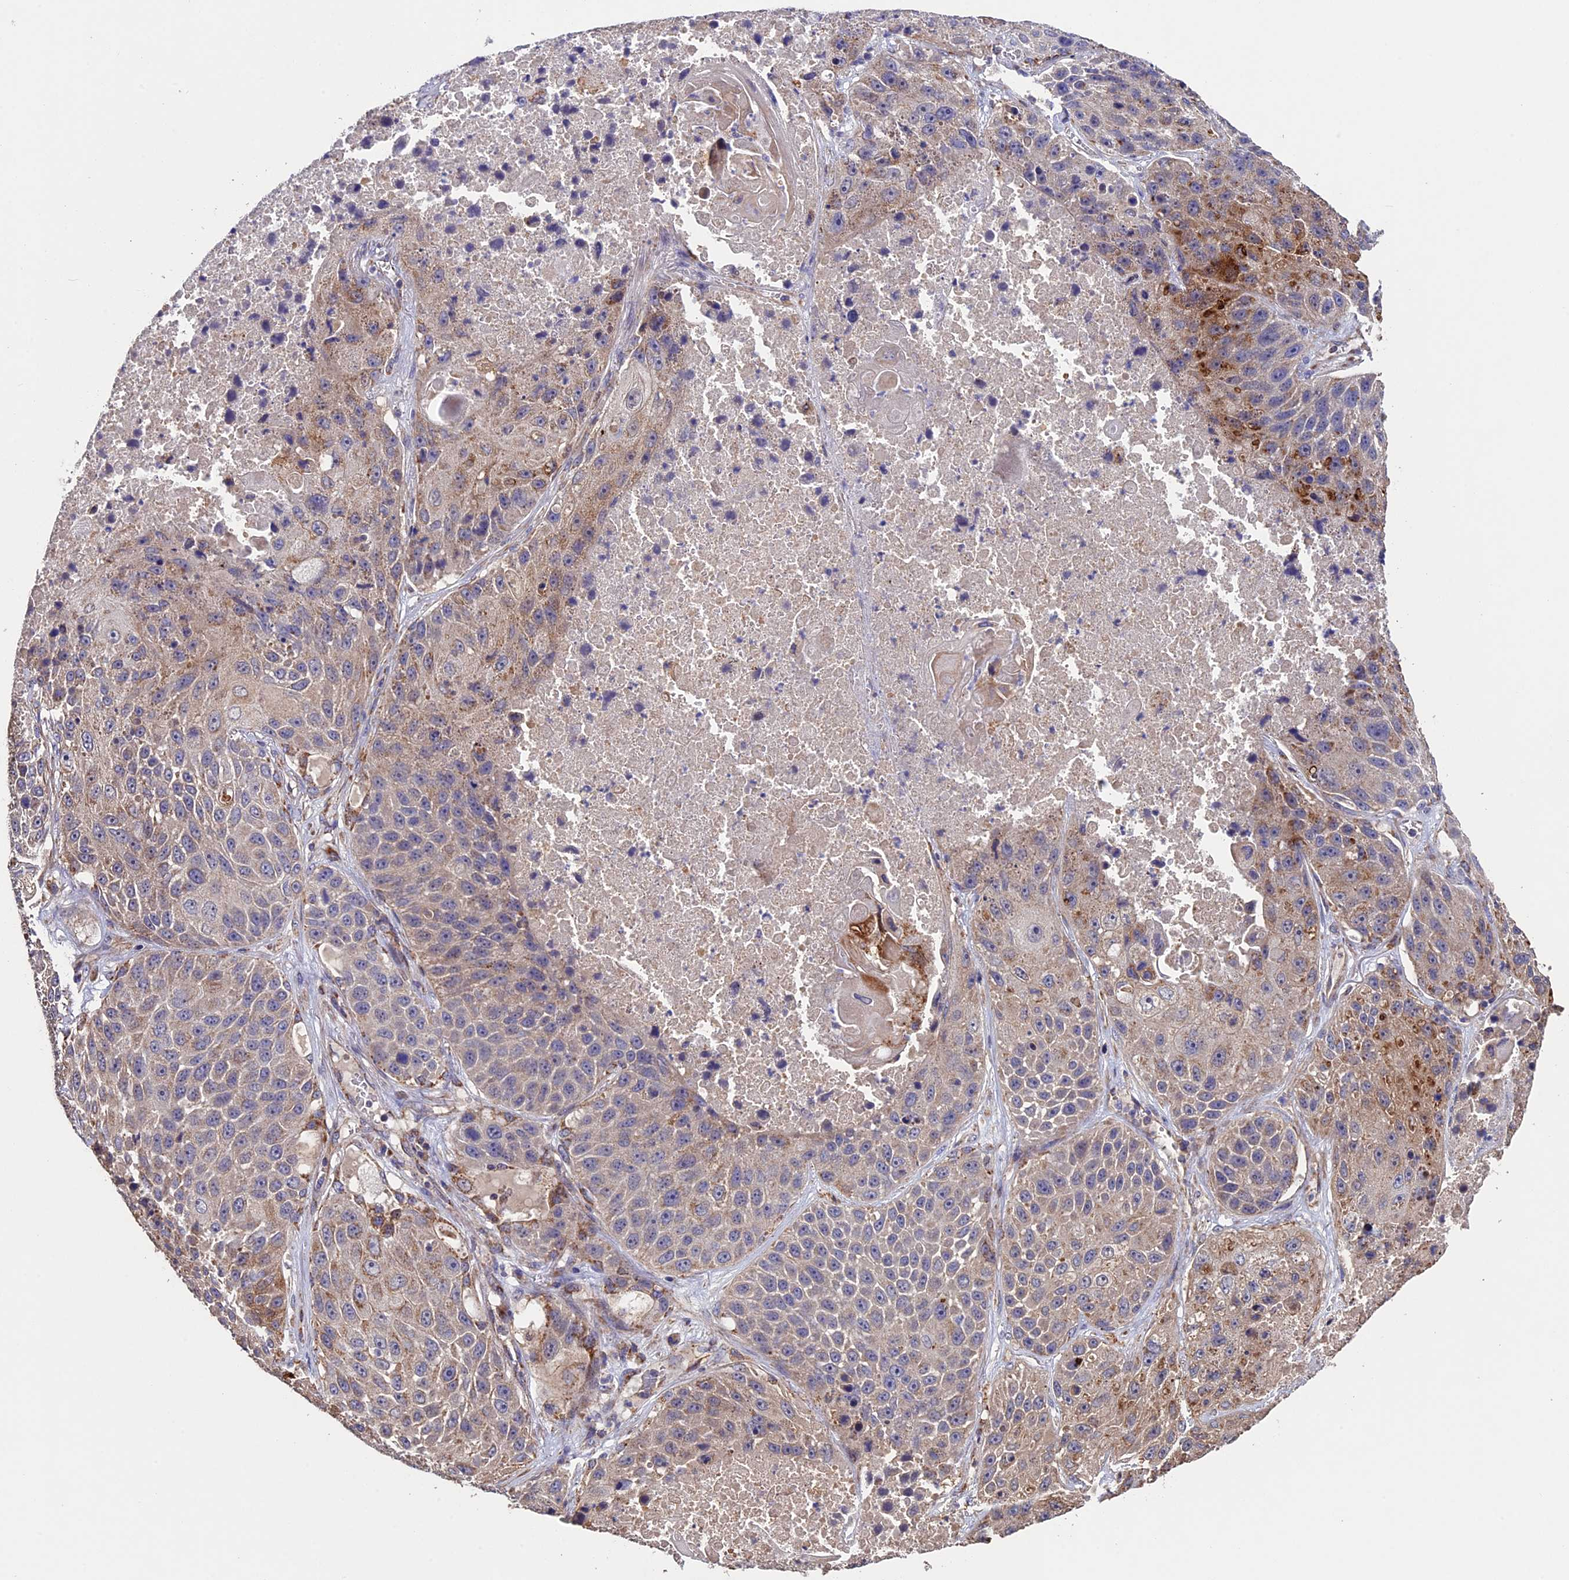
{"staining": {"intensity": "moderate", "quantity": "<25%", "location": "cytoplasmic/membranous"}, "tissue": "lung cancer", "cell_type": "Tumor cells", "image_type": "cancer", "snomed": [{"axis": "morphology", "description": "Squamous cell carcinoma, NOS"}, {"axis": "topography", "description": "Lung"}], "caption": "Tumor cells exhibit low levels of moderate cytoplasmic/membranous positivity in approximately <25% of cells in human squamous cell carcinoma (lung). The staining is performed using DAB brown chromogen to label protein expression. The nuclei are counter-stained blue using hematoxylin.", "gene": "RNF17", "patient": {"sex": "male", "age": 61}}